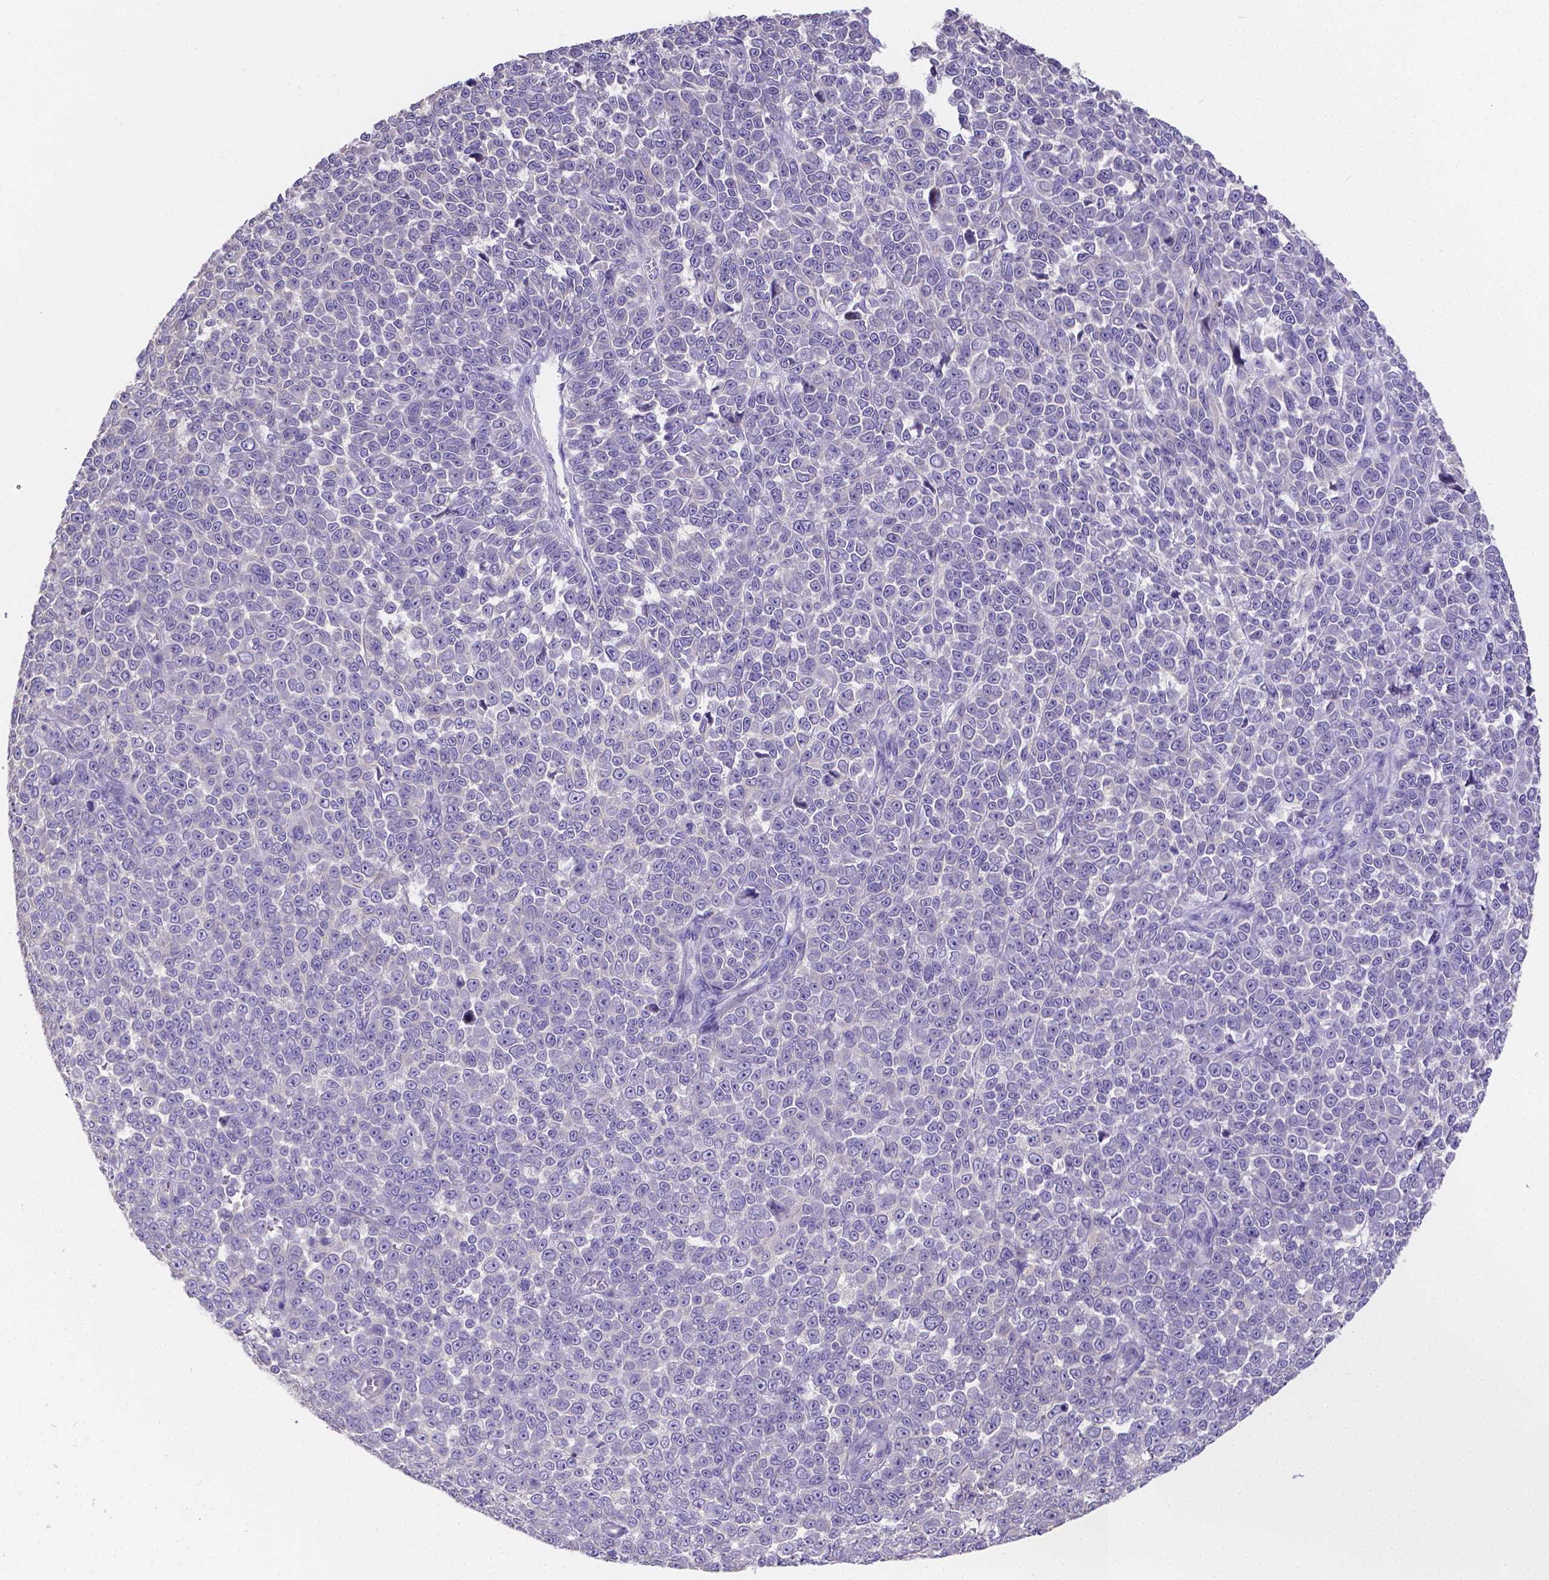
{"staining": {"intensity": "negative", "quantity": "none", "location": "none"}, "tissue": "melanoma", "cell_type": "Tumor cells", "image_type": "cancer", "snomed": [{"axis": "morphology", "description": "Malignant melanoma, NOS"}, {"axis": "topography", "description": "Skin"}], "caption": "The photomicrograph reveals no significant positivity in tumor cells of melanoma.", "gene": "ATP6V1D", "patient": {"sex": "female", "age": 95}}